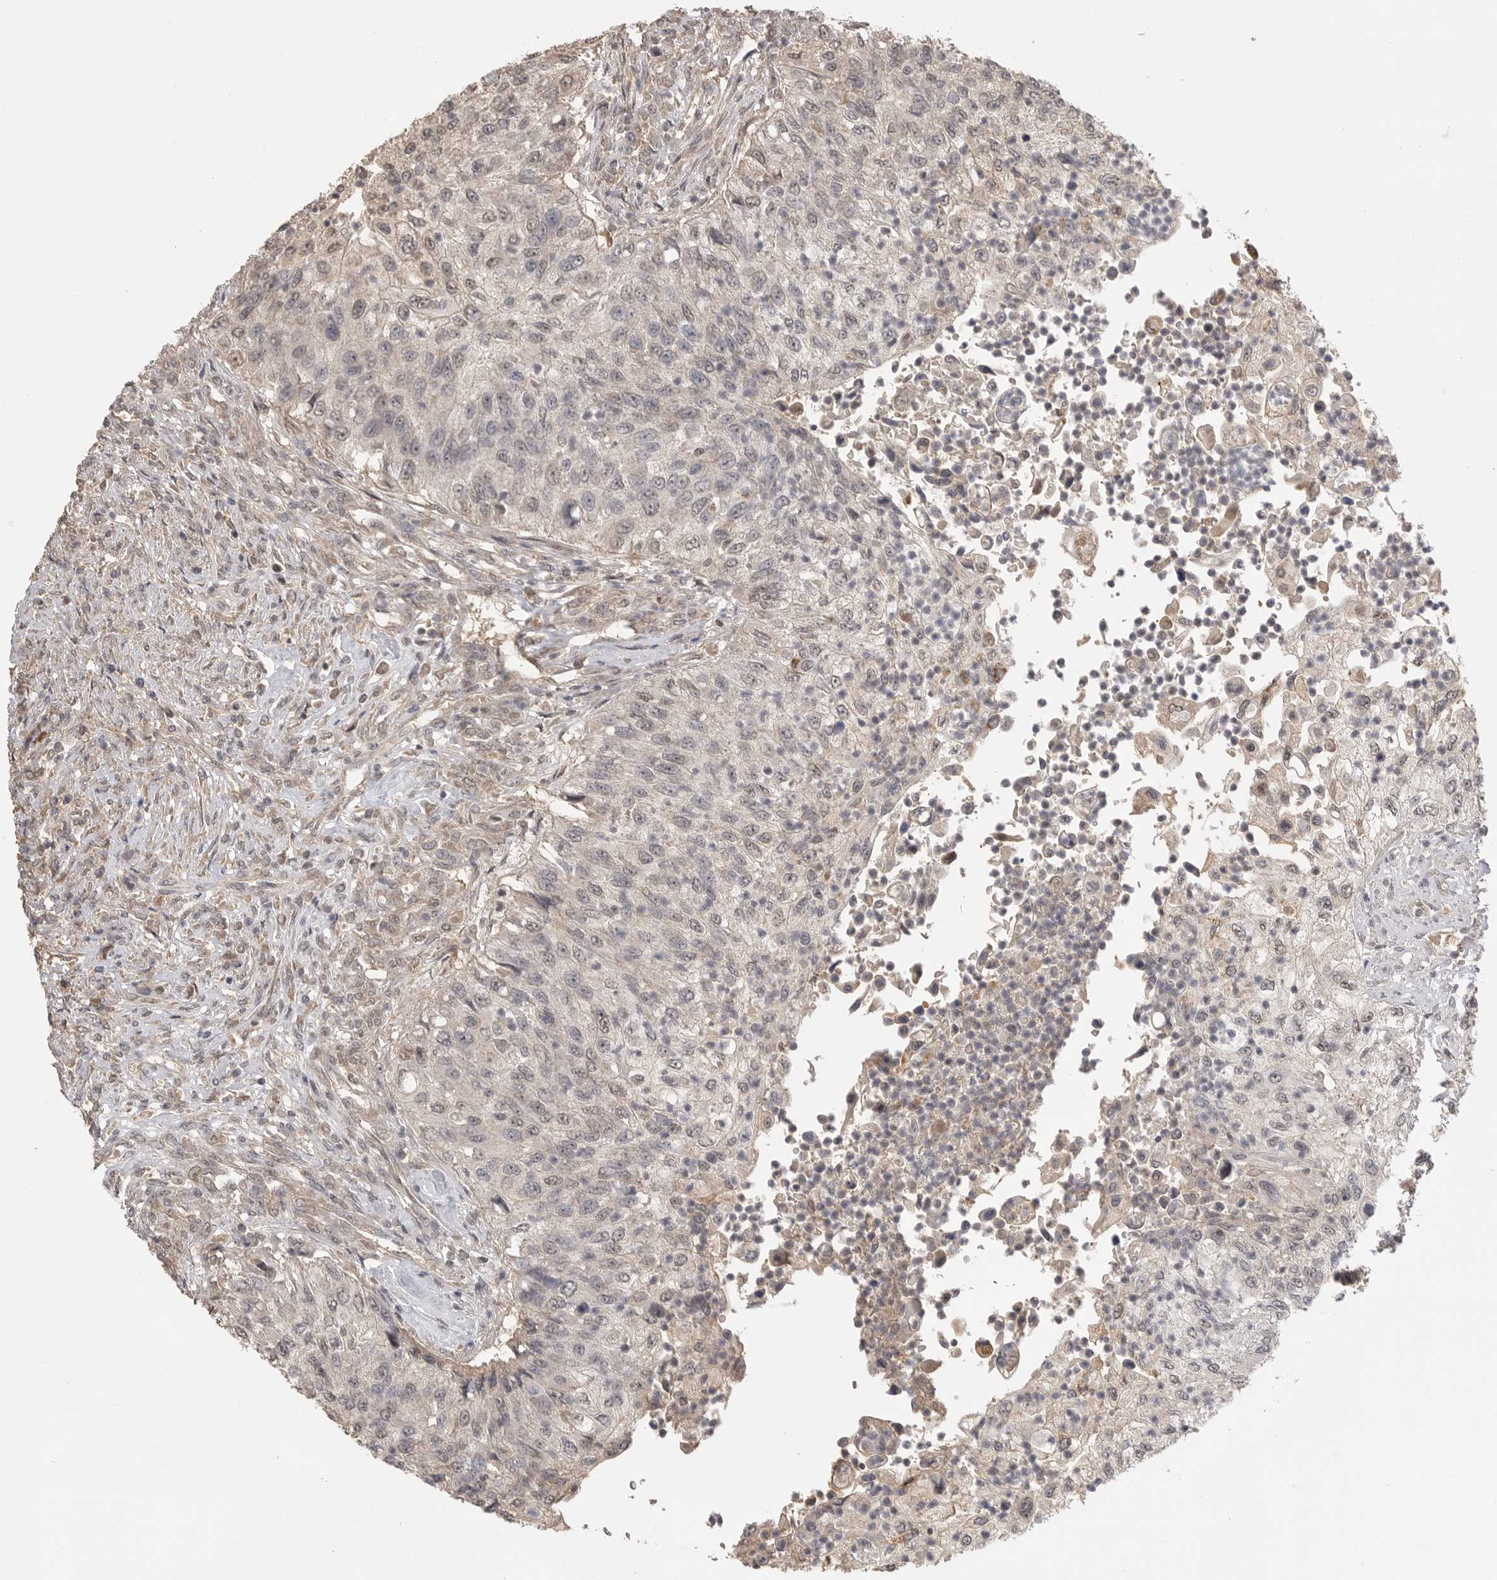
{"staining": {"intensity": "weak", "quantity": "25%-75%", "location": "nuclear"}, "tissue": "urothelial cancer", "cell_type": "Tumor cells", "image_type": "cancer", "snomed": [{"axis": "morphology", "description": "Urothelial carcinoma, High grade"}, {"axis": "topography", "description": "Urinary bladder"}], "caption": "High-grade urothelial carcinoma stained with immunohistochemistry (IHC) demonstrates weak nuclear staining in approximately 25%-75% of tumor cells.", "gene": "ASPSCR1", "patient": {"sex": "female", "age": 60}}